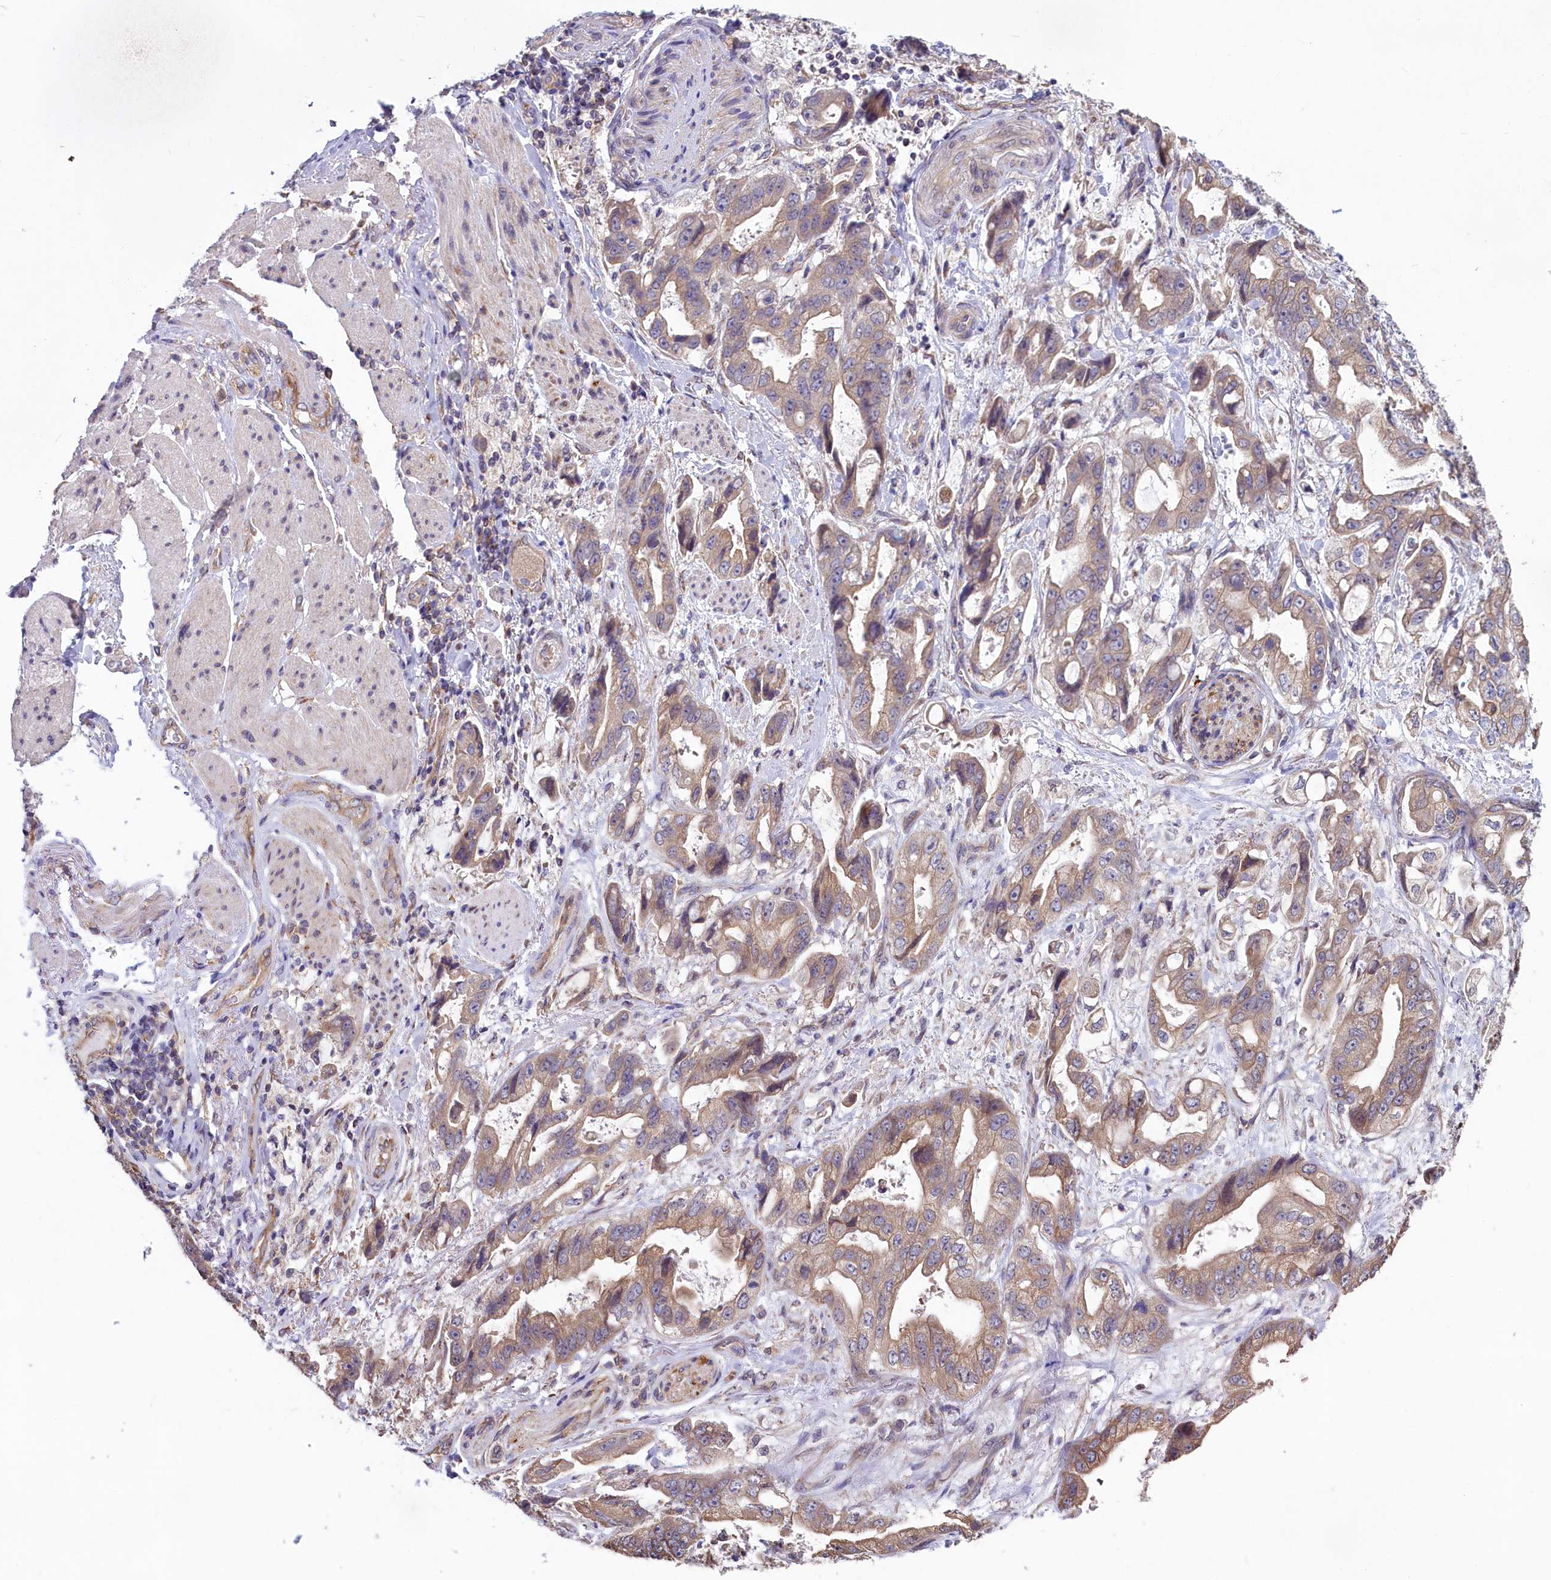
{"staining": {"intensity": "moderate", "quantity": ">75%", "location": "cytoplasmic/membranous"}, "tissue": "stomach cancer", "cell_type": "Tumor cells", "image_type": "cancer", "snomed": [{"axis": "morphology", "description": "Adenocarcinoma, NOS"}, {"axis": "topography", "description": "Stomach"}], "caption": "About >75% of tumor cells in human stomach cancer demonstrate moderate cytoplasmic/membranous protein positivity as visualized by brown immunohistochemical staining.", "gene": "SPATA2L", "patient": {"sex": "male", "age": 62}}